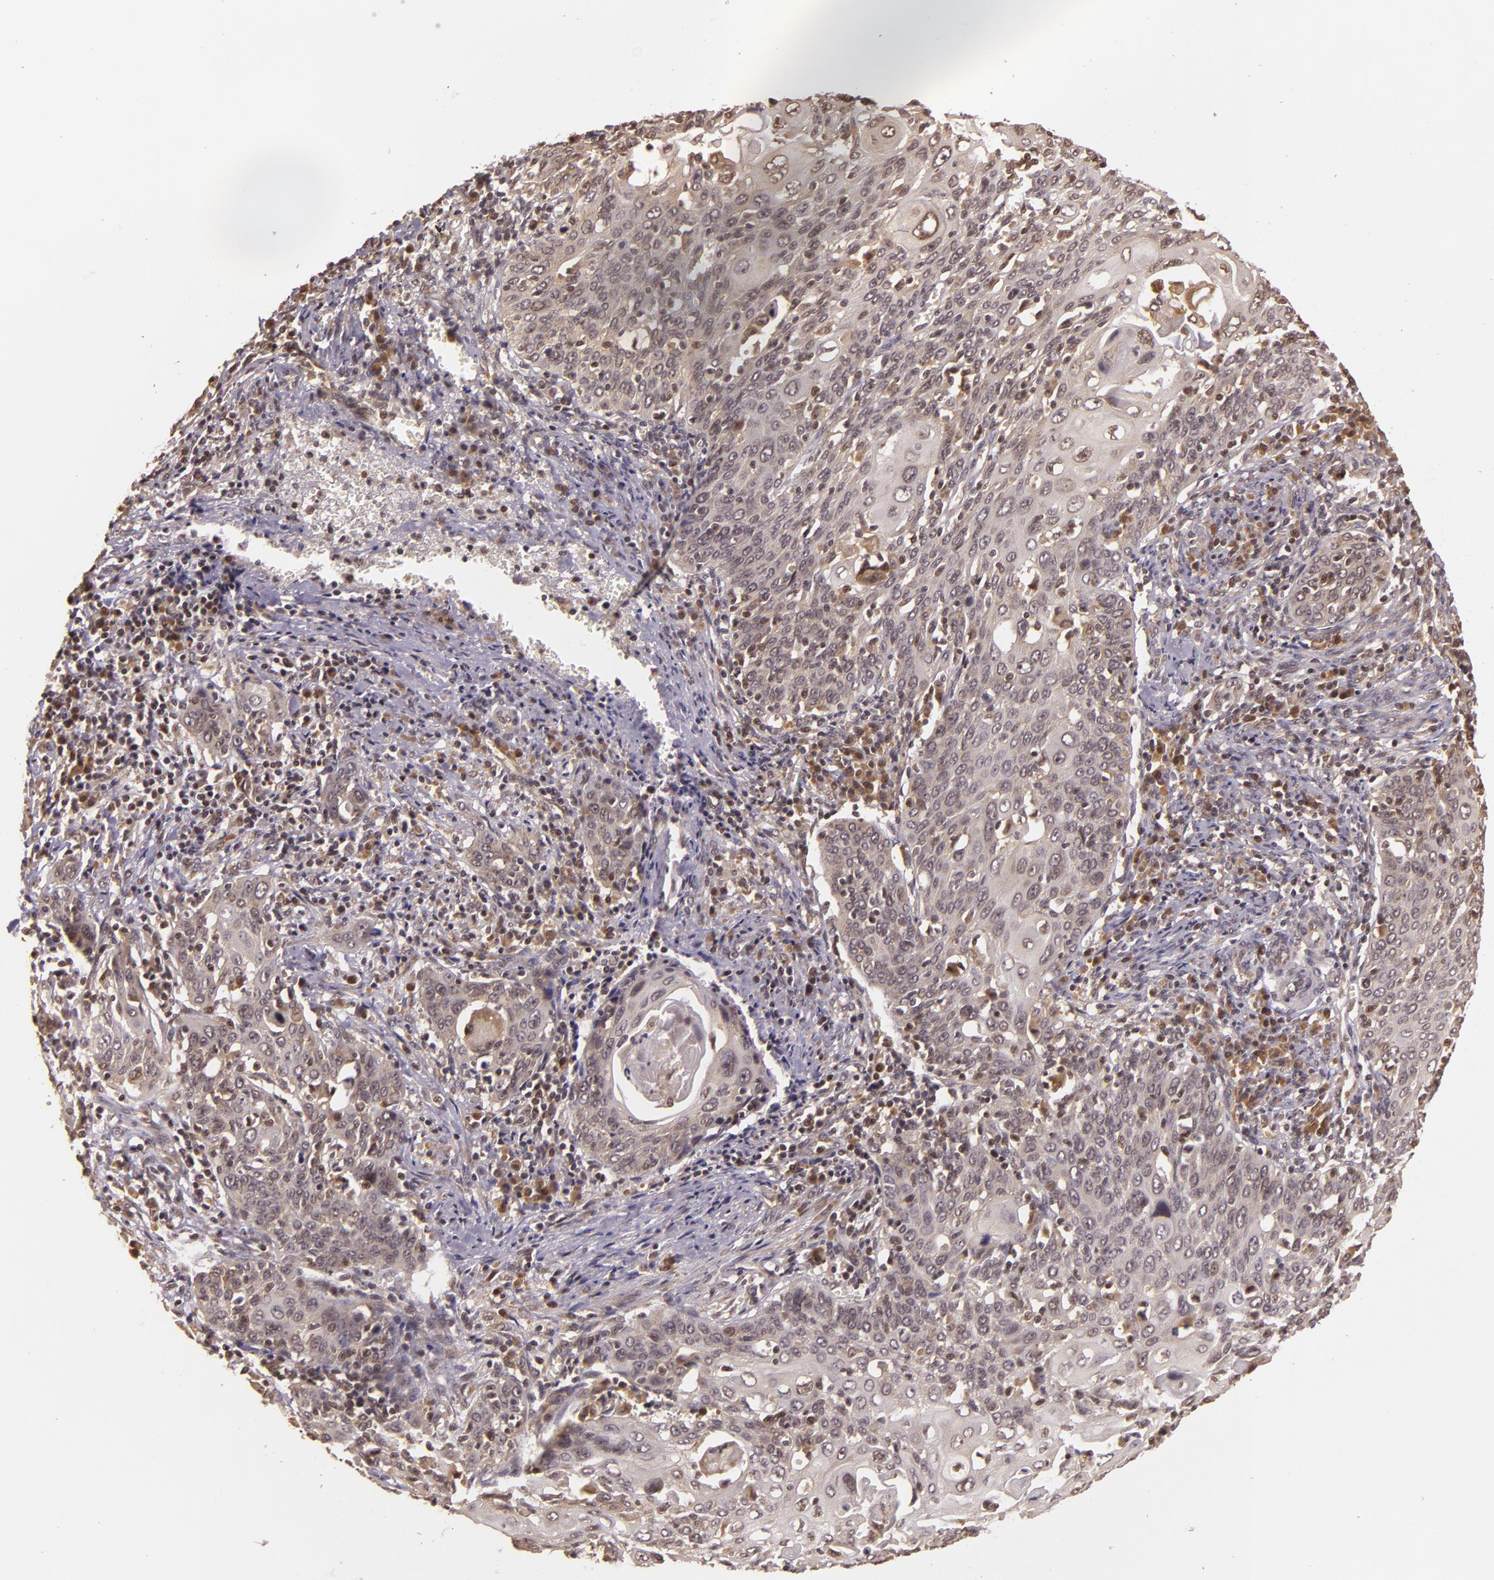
{"staining": {"intensity": "weak", "quantity": "25%-75%", "location": "cytoplasmic/membranous,nuclear"}, "tissue": "cervical cancer", "cell_type": "Tumor cells", "image_type": "cancer", "snomed": [{"axis": "morphology", "description": "Squamous cell carcinoma, NOS"}, {"axis": "topography", "description": "Cervix"}], "caption": "Tumor cells display low levels of weak cytoplasmic/membranous and nuclear expression in approximately 25%-75% of cells in cervical cancer.", "gene": "TXNRD2", "patient": {"sex": "female", "age": 54}}